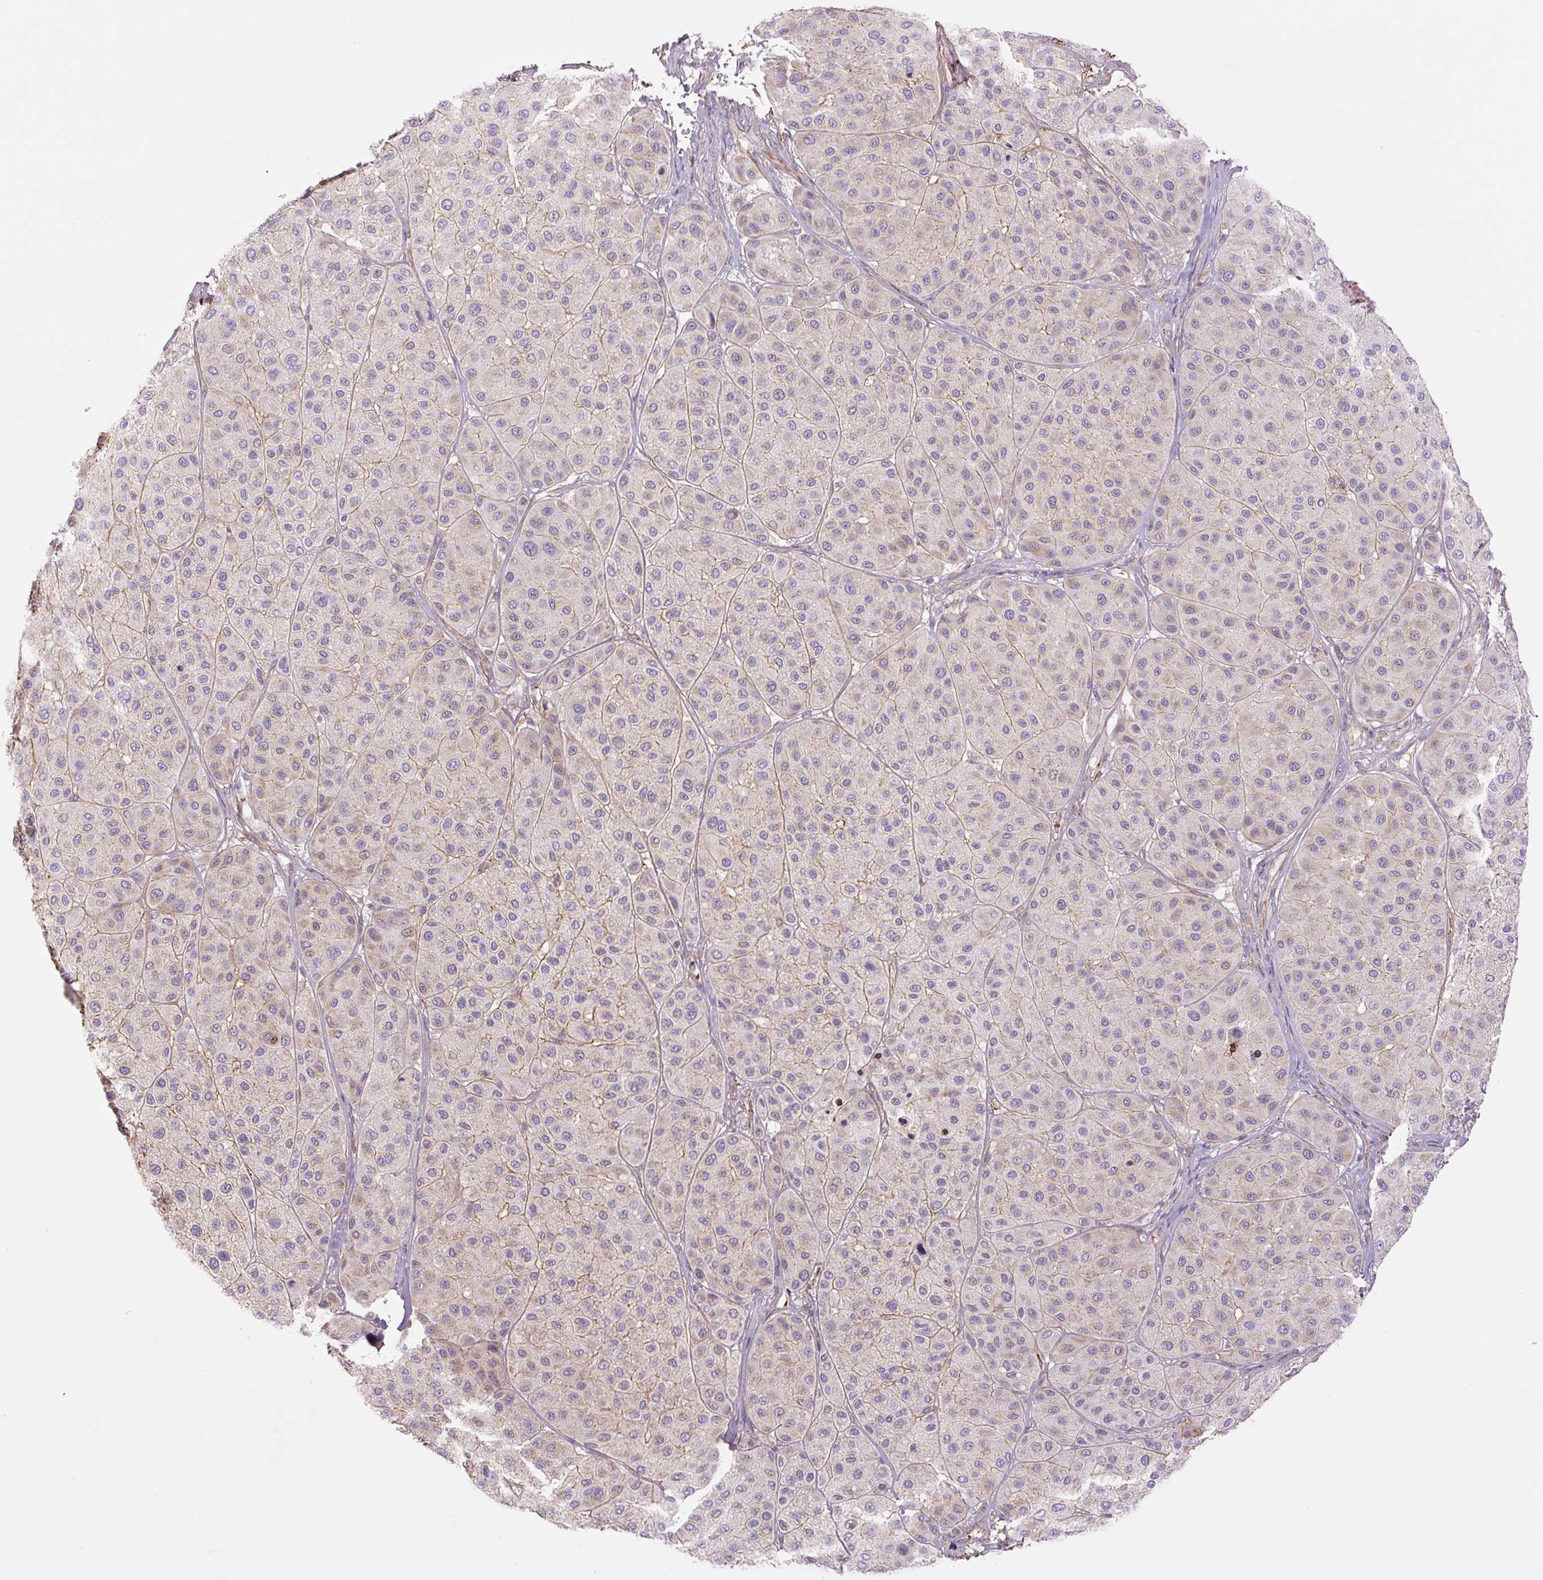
{"staining": {"intensity": "negative", "quantity": "none", "location": "none"}, "tissue": "melanoma", "cell_type": "Tumor cells", "image_type": "cancer", "snomed": [{"axis": "morphology", "description": "Malignant melanoma, Metastatic site"}, {"axis": "topography", "description": "Smooth muscle"}], "caption": "Melanoma stained for a protein using immunohistochemistry (IHC) reveals no positivity tumor cells.", "gene": "CCNI2", "patient": {"sex": "male", "age": 41}}